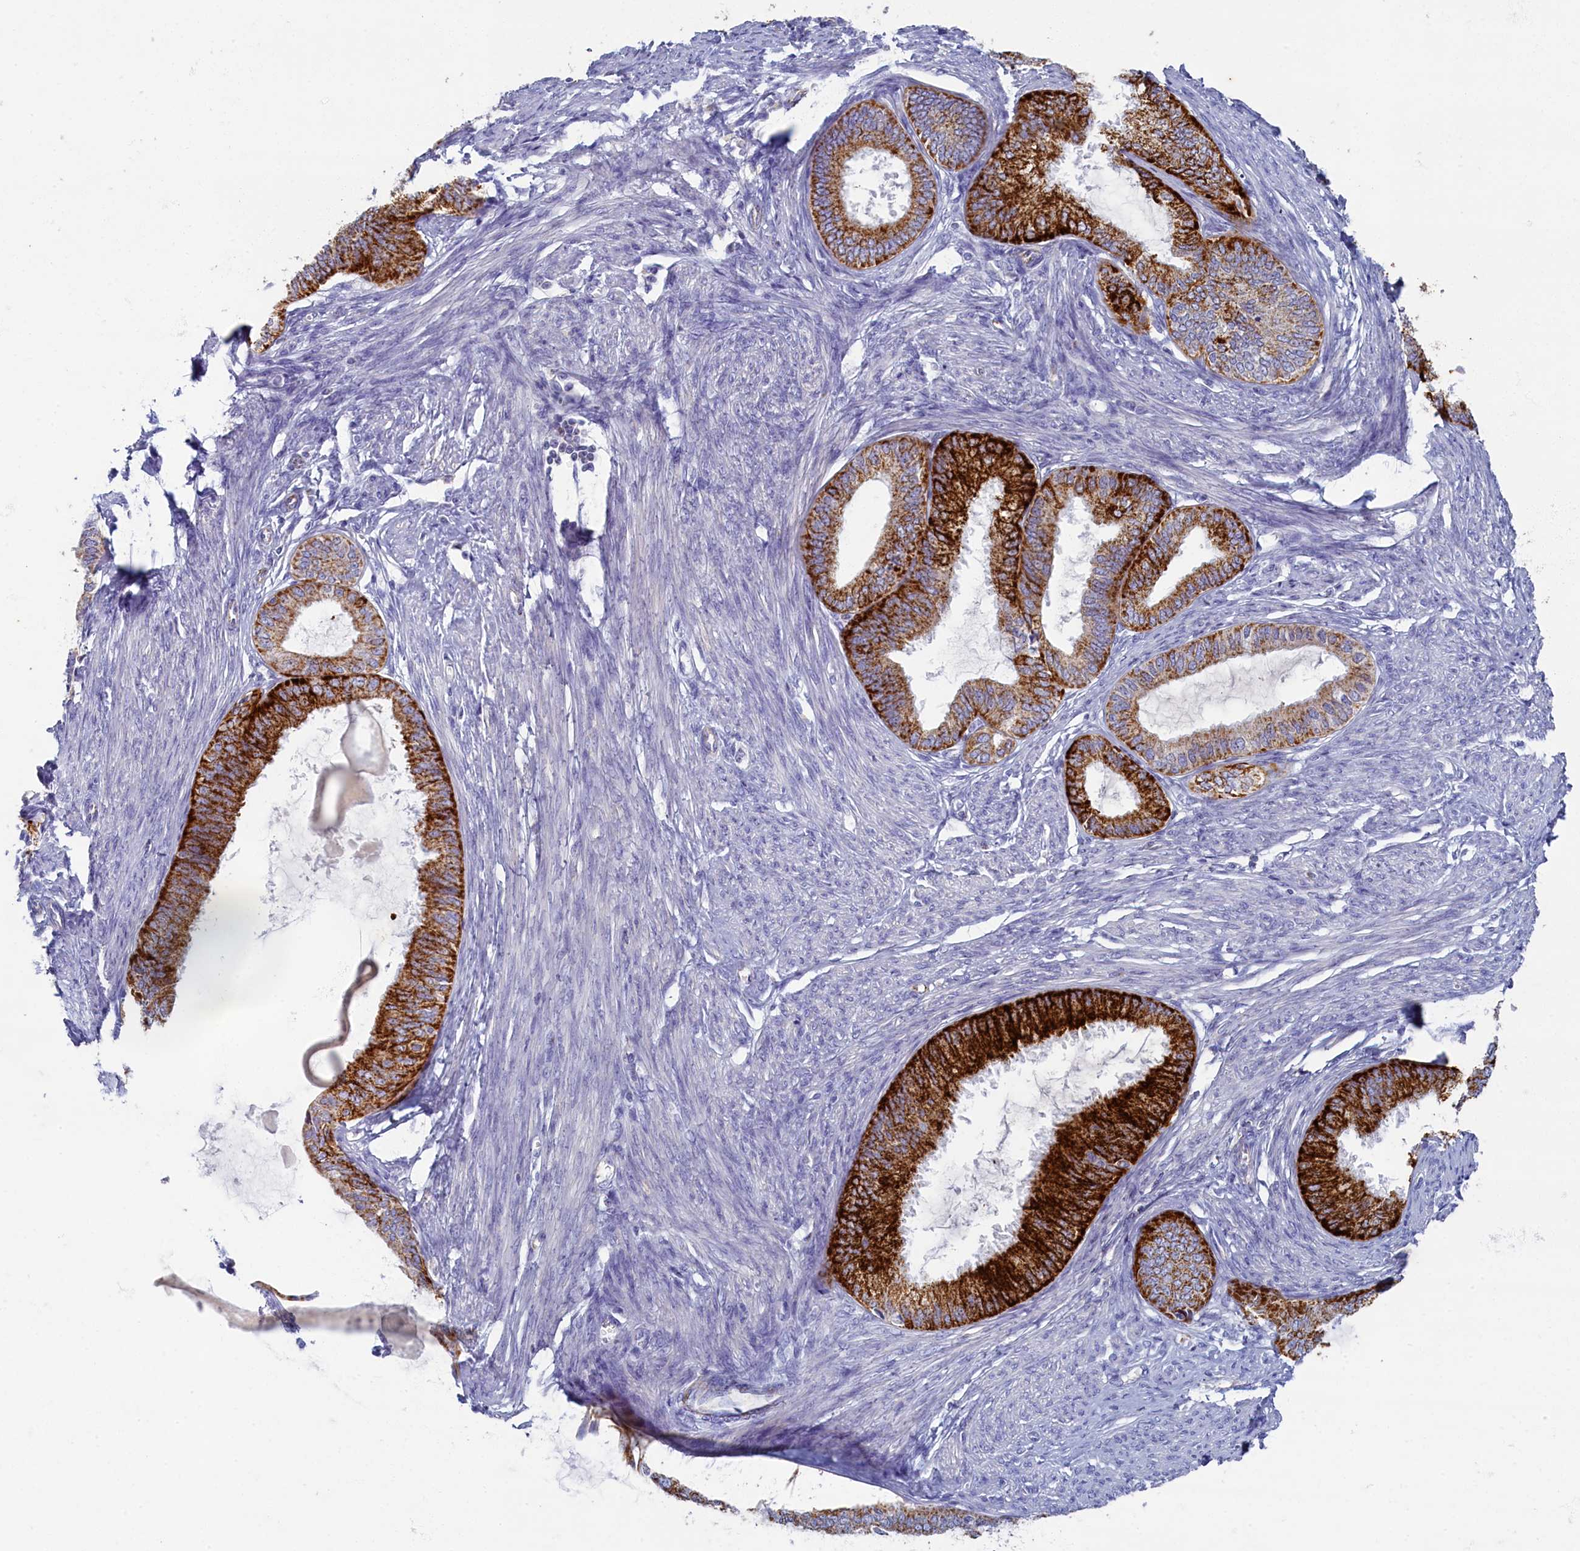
{"staining": {"intensity": "strong", "quantity": ">75%", "location": "cytoplasmic/membranous"}, "tissue": "endometrial cancer", "cell_type": "Tumor cells", "image_type": "cancer", "snomed": [{"axis": "morphology", "description": "Adenocarcinoma, NOS"}, {"axis": "topography", "description": "Endometrium"}], "caption": "Endometrial cancer (adenocarcinoma) tissue reveals strong cytoplasmic/membranous staining in approximately >75% of tumor cells, visualized by immunohistochemistry. (IHC, brightfield microscopy, high magnification).", "gene": "OCIAD2", "patient": {"sex": "female", "age": 86}}